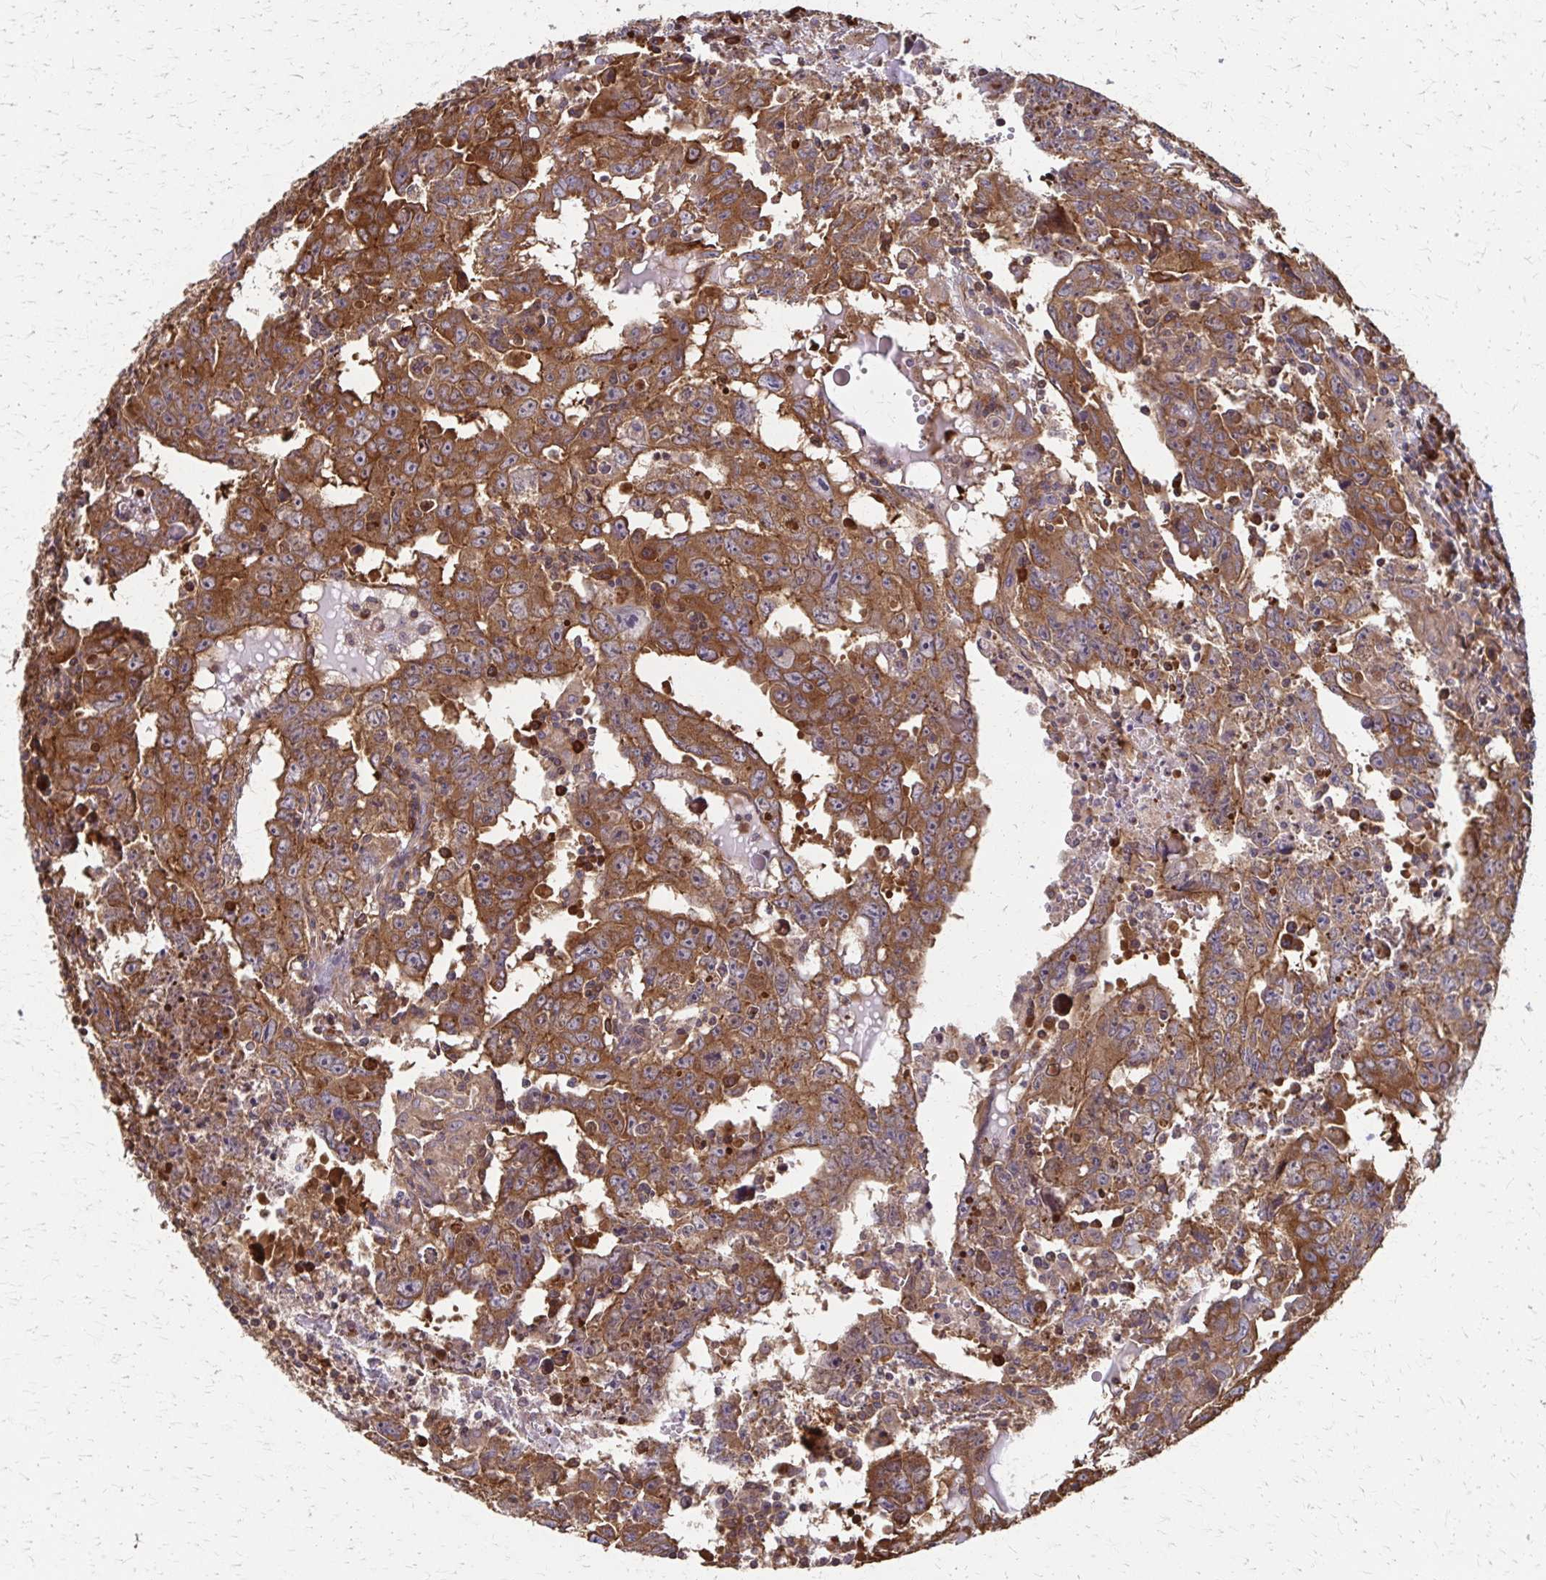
{"staining": {"intensity": "strong", "quantity": ">75%", "location": "cytoplasmic/membranous"}, "tissue": "testis cancer", "cell_type": "Tumor cells", "image_type": "cancer", "snomed": [{"axis": "morphology", "description": "Carcinoma, Embryonal, NOS"}, {"axis": "topography", "description": "Testis"}], "caption": "Tumor cells show strong cytoplasmic/membranous expression in about >75% of cells in embryonal carcinoma (testis).", "gene": "EEF2", "patient": {"sex": "male", "age": 22}}